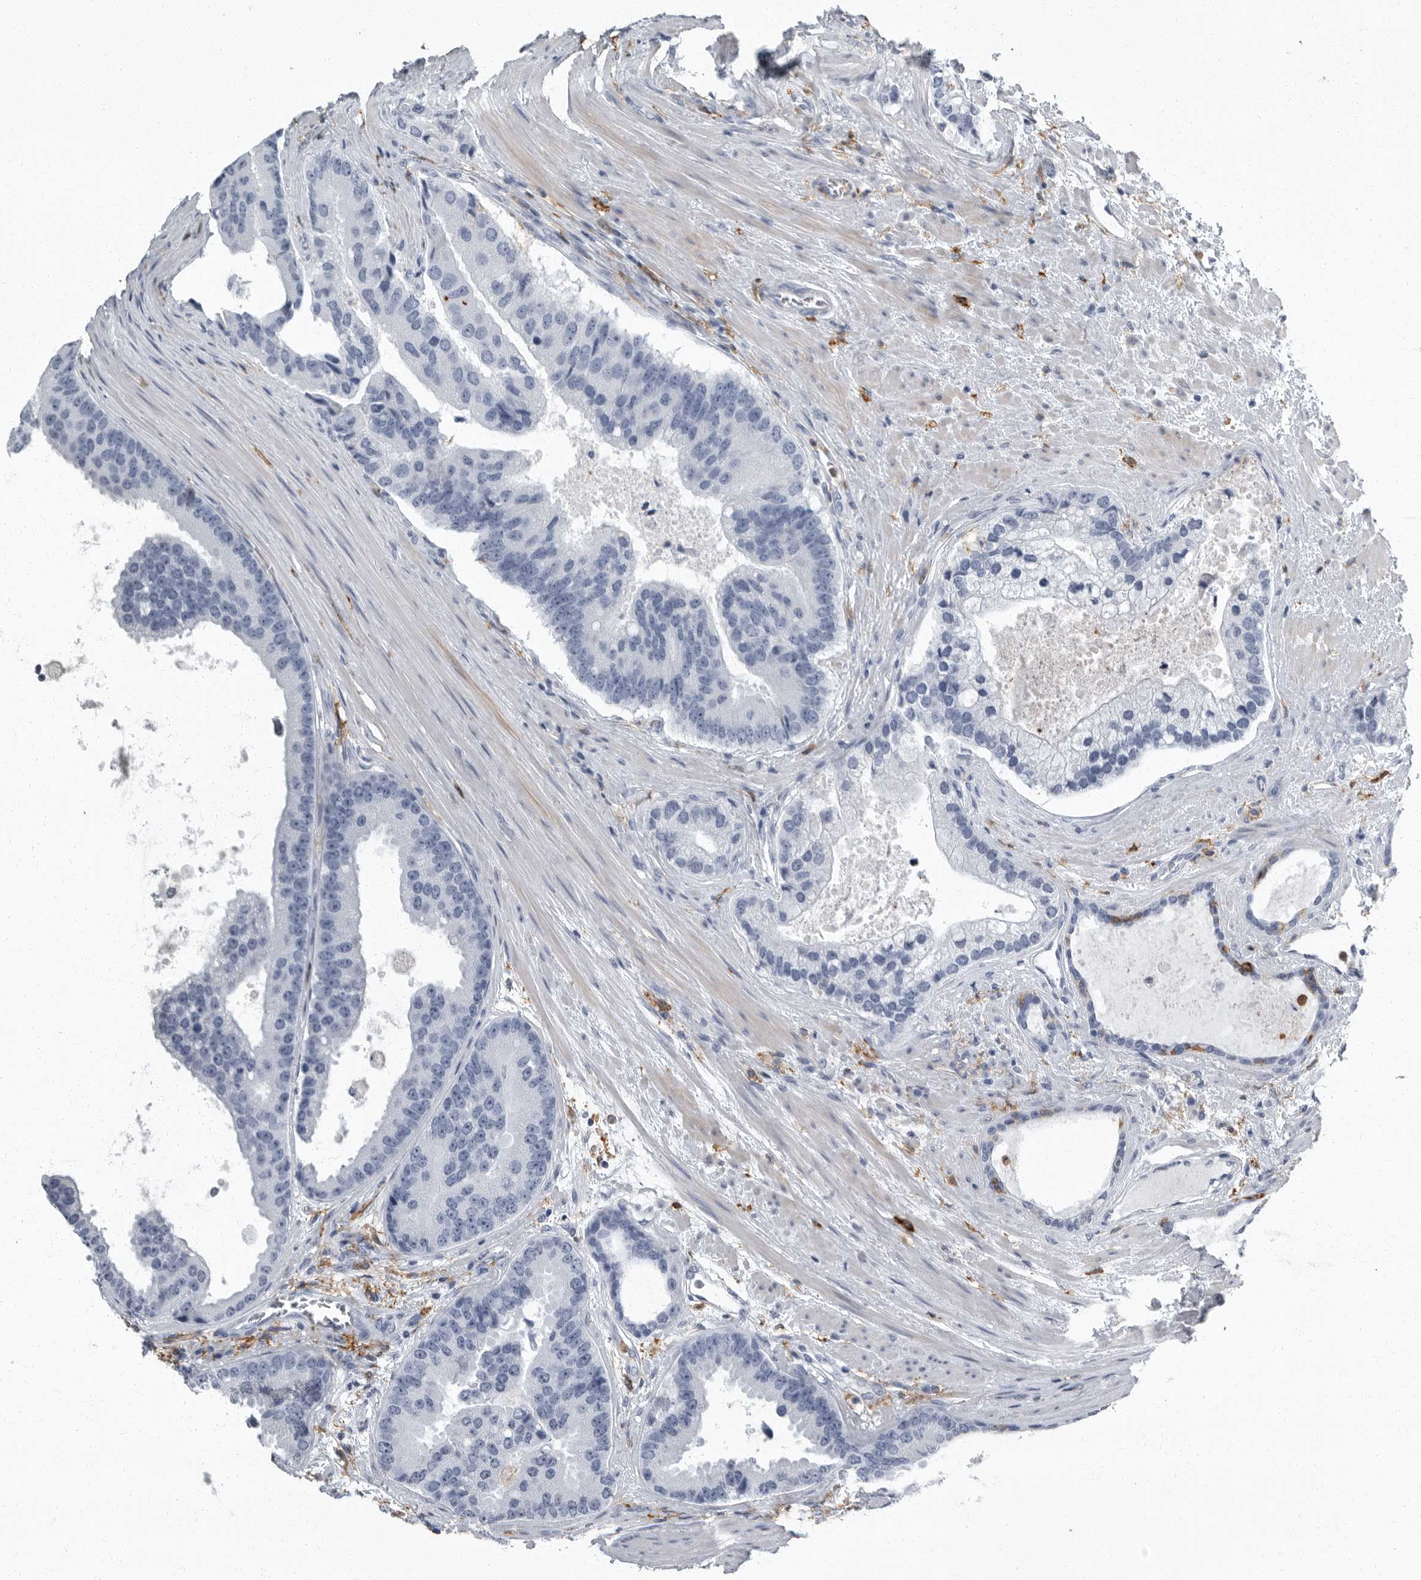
{"staining": {"intensity": "negative", "quantity": "none", "location": "none"}, "tissue": "prostate cancer", "cell_type": "Tumor cells", "image_type": "cancer", "snomed": [{"axis": "morphology", "description": "Adenocarcinoma, High grade"}, {"axis": "topography", "description": "Prostate"}], "caption": "This is an IHC micrograph of human prostate high-grade adenocarcinoma. There is no positivity in tumor cells.", "gene": "FCER1G", "patient": {"sex": "male", "age": 70}}